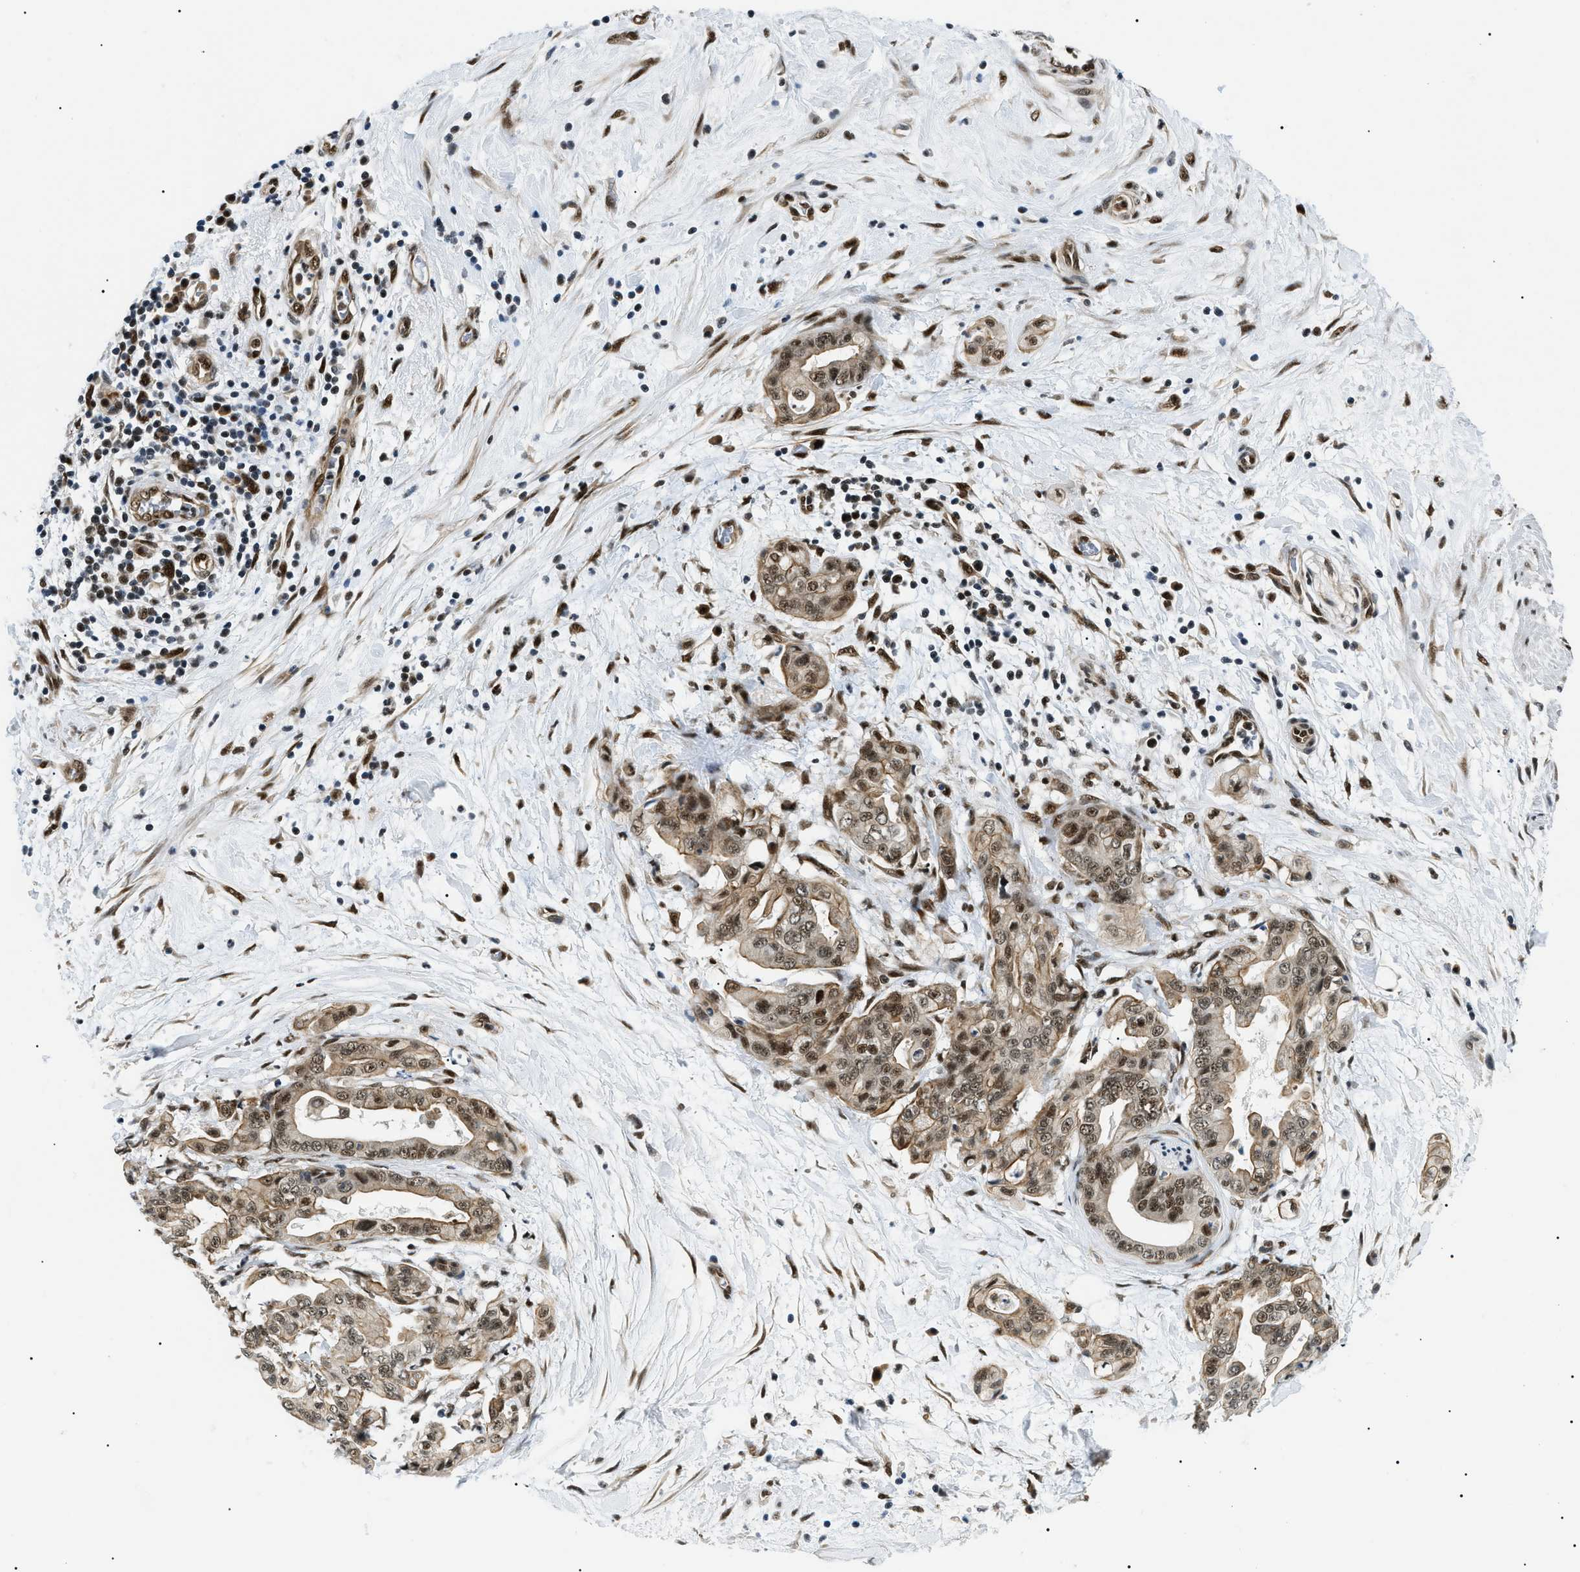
{"staining": {"intensity": "moderate", "quantity": ">75%", "location": "cytoplasmic/membranous,nuclear"}, "tissue": "pancreatic cancer", "cell_type": "Tumor cells", "image_type": "cancer", "snomed": [{"axis": "morphology", "description": "Adenocarcinoma, NOS"}, {"axis": "topography", "description": "Pancreas"}], "caption": "Approximately >75% of tumor cells in pancreatic adenocarcinoma display moderate cytoplasmic/membranous and nuclear protein staining as visualized by brown immunohistochemical staining.", "gene": "CWC25", "patient": {"sex": "female", "age": 75}}